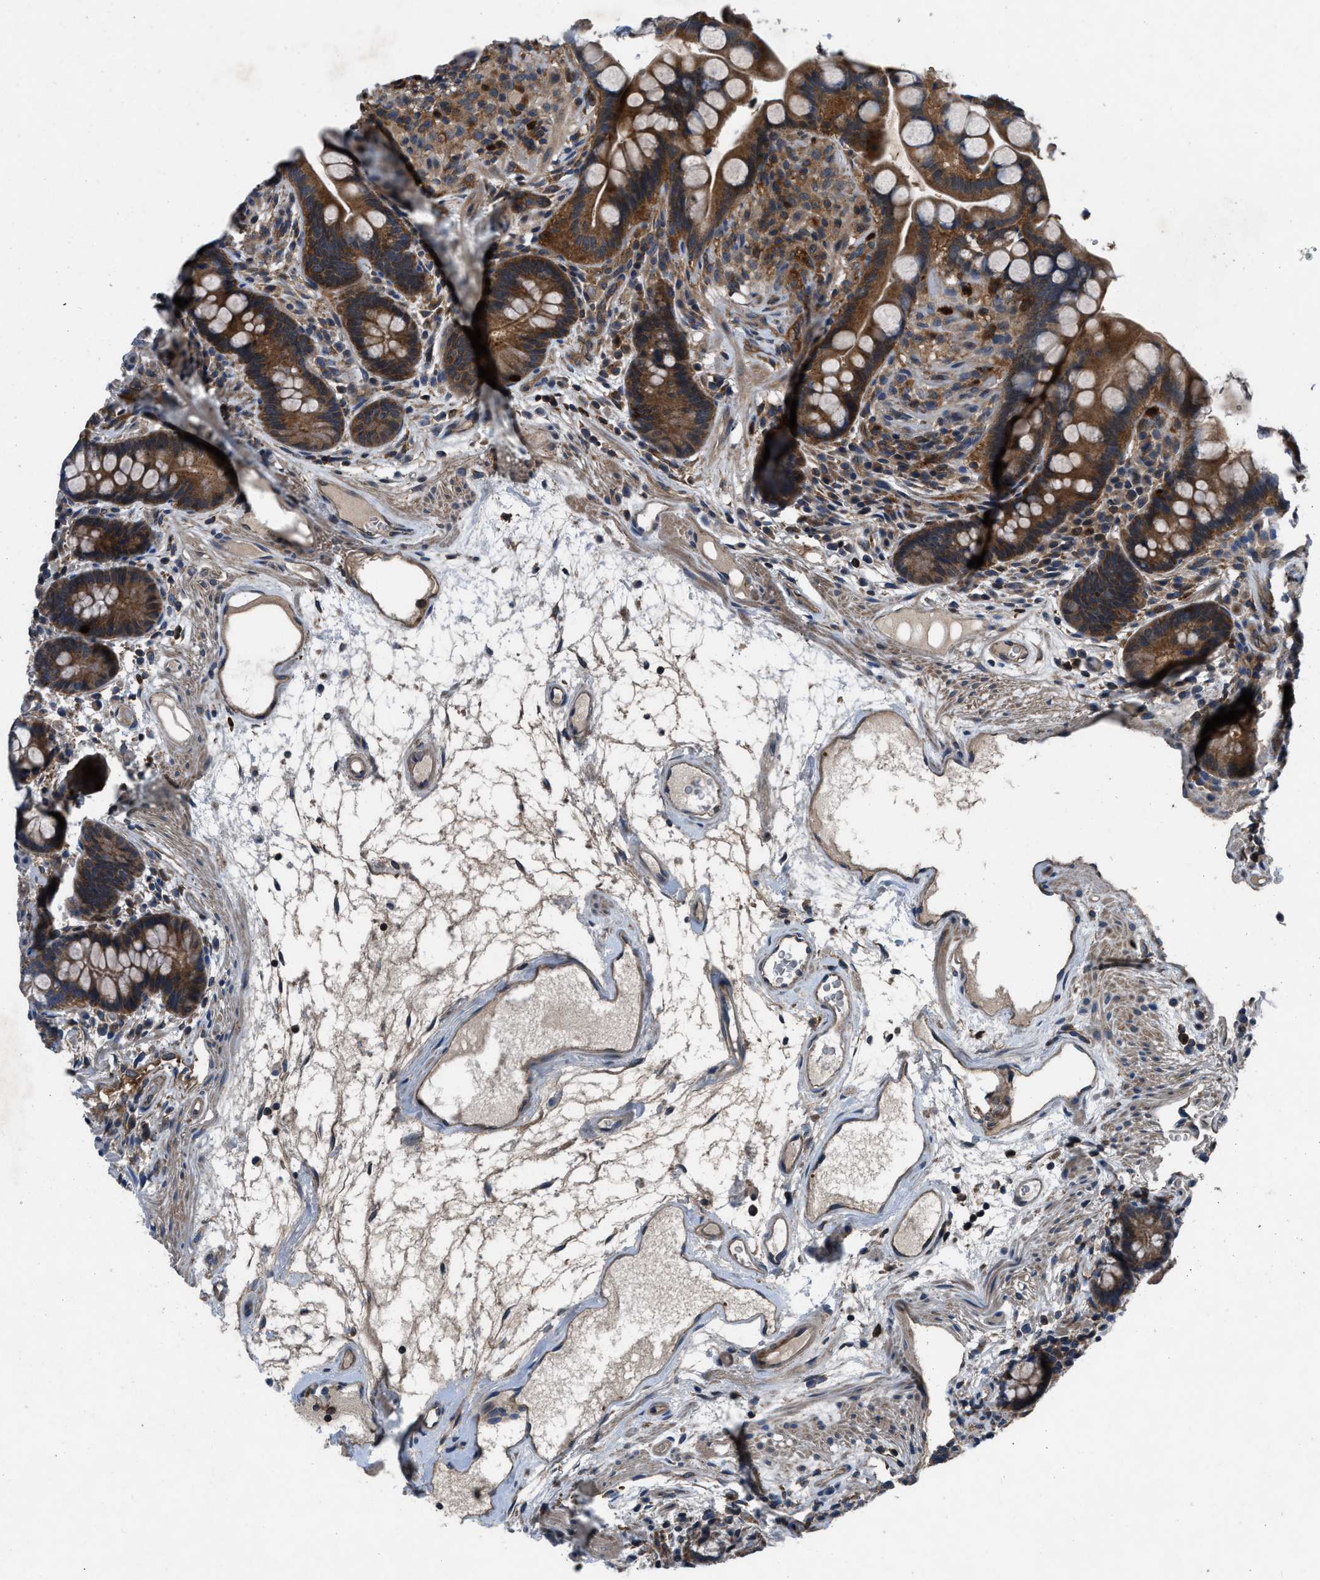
{"staining": {"intensity": "weak", "quantity": ">75%", "location": "cytoplasmic/membranous"}, "tissue": "colon", "cell_type": "Endothelial cells", "image_type": "normal", "snomed": [{"axis": "morphology", "description": "Normal tissue, NOS"}, {"axis": "topography", "description": "Colon"}], "caption": "Immunohistochemistry image of normal colon: colon stained using immunohistochemistry demonstrates low levels of weak protein expression localized specifically in the cytoplasmic/membranous of endothelial cells, appearing as a cytoplasmic/membranous brown color.", "gene": "USP25", "patient": {"sex": "male", "age": 73}}